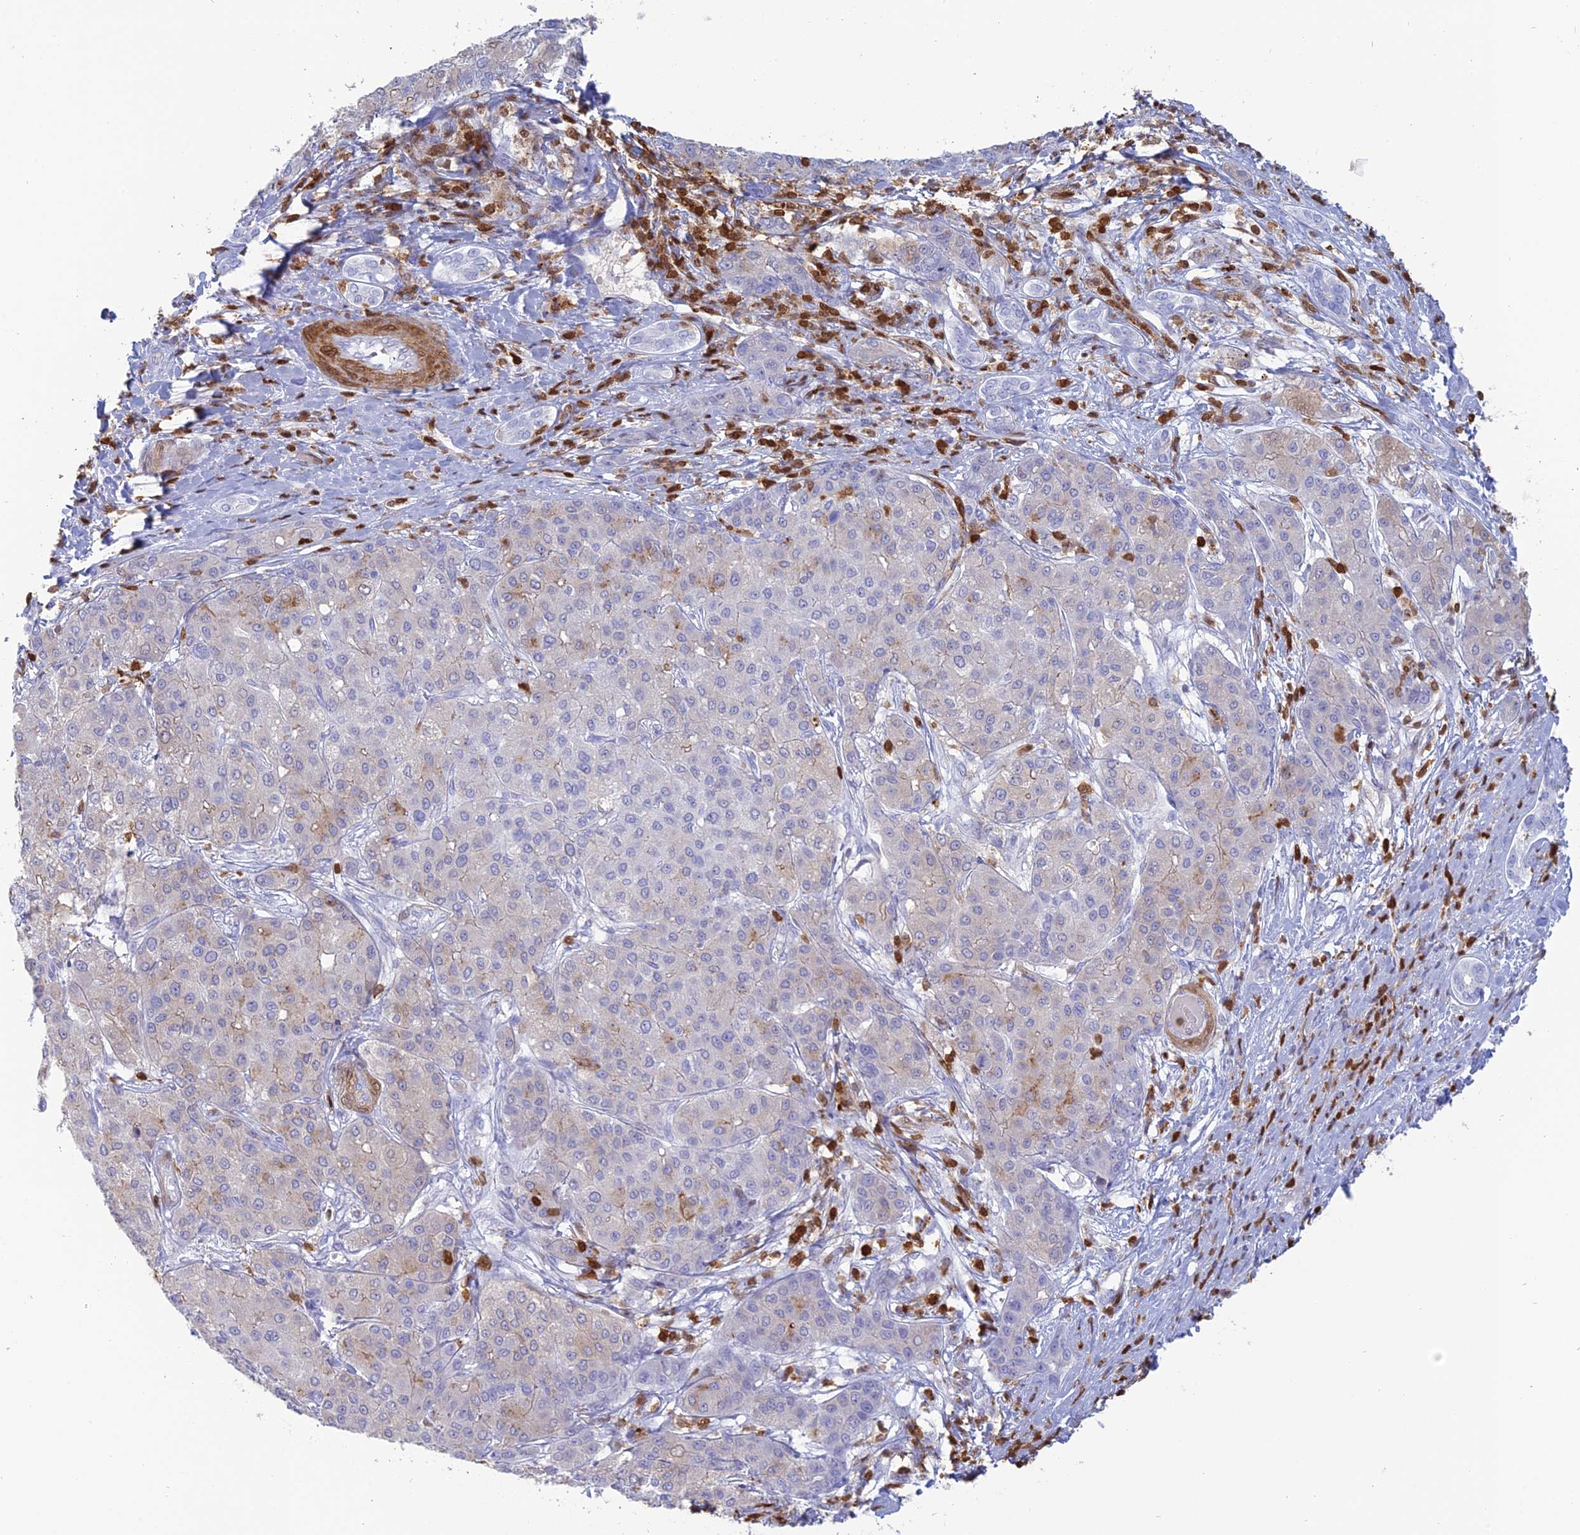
{"staining": {"intensity": "weak", "quantity": "<25%", "location": "cytoplasmic/membranous"}, "tissue": "liver cancer", "cell_type": "Tumor cells", "image_type": "cancer", "snomed": [{"axis": "morphology", "description": "Carcinoma, Hepatocellular, NOS"}, {"axis": "topography", "description": "Liver"}], "caption": "This is a histopathology image of immunohistochemistry (IHC) staining of liver cancer, which shows no expression in tumor cells. (Stains: DAB (3,3'-diaminobenzidine) IHC with hematoxylin counter stain, Microscopy: brightfield microscopy at high magnification).", "gene": "PGBD4", "patient": {"sex": "male", "age": 65}}